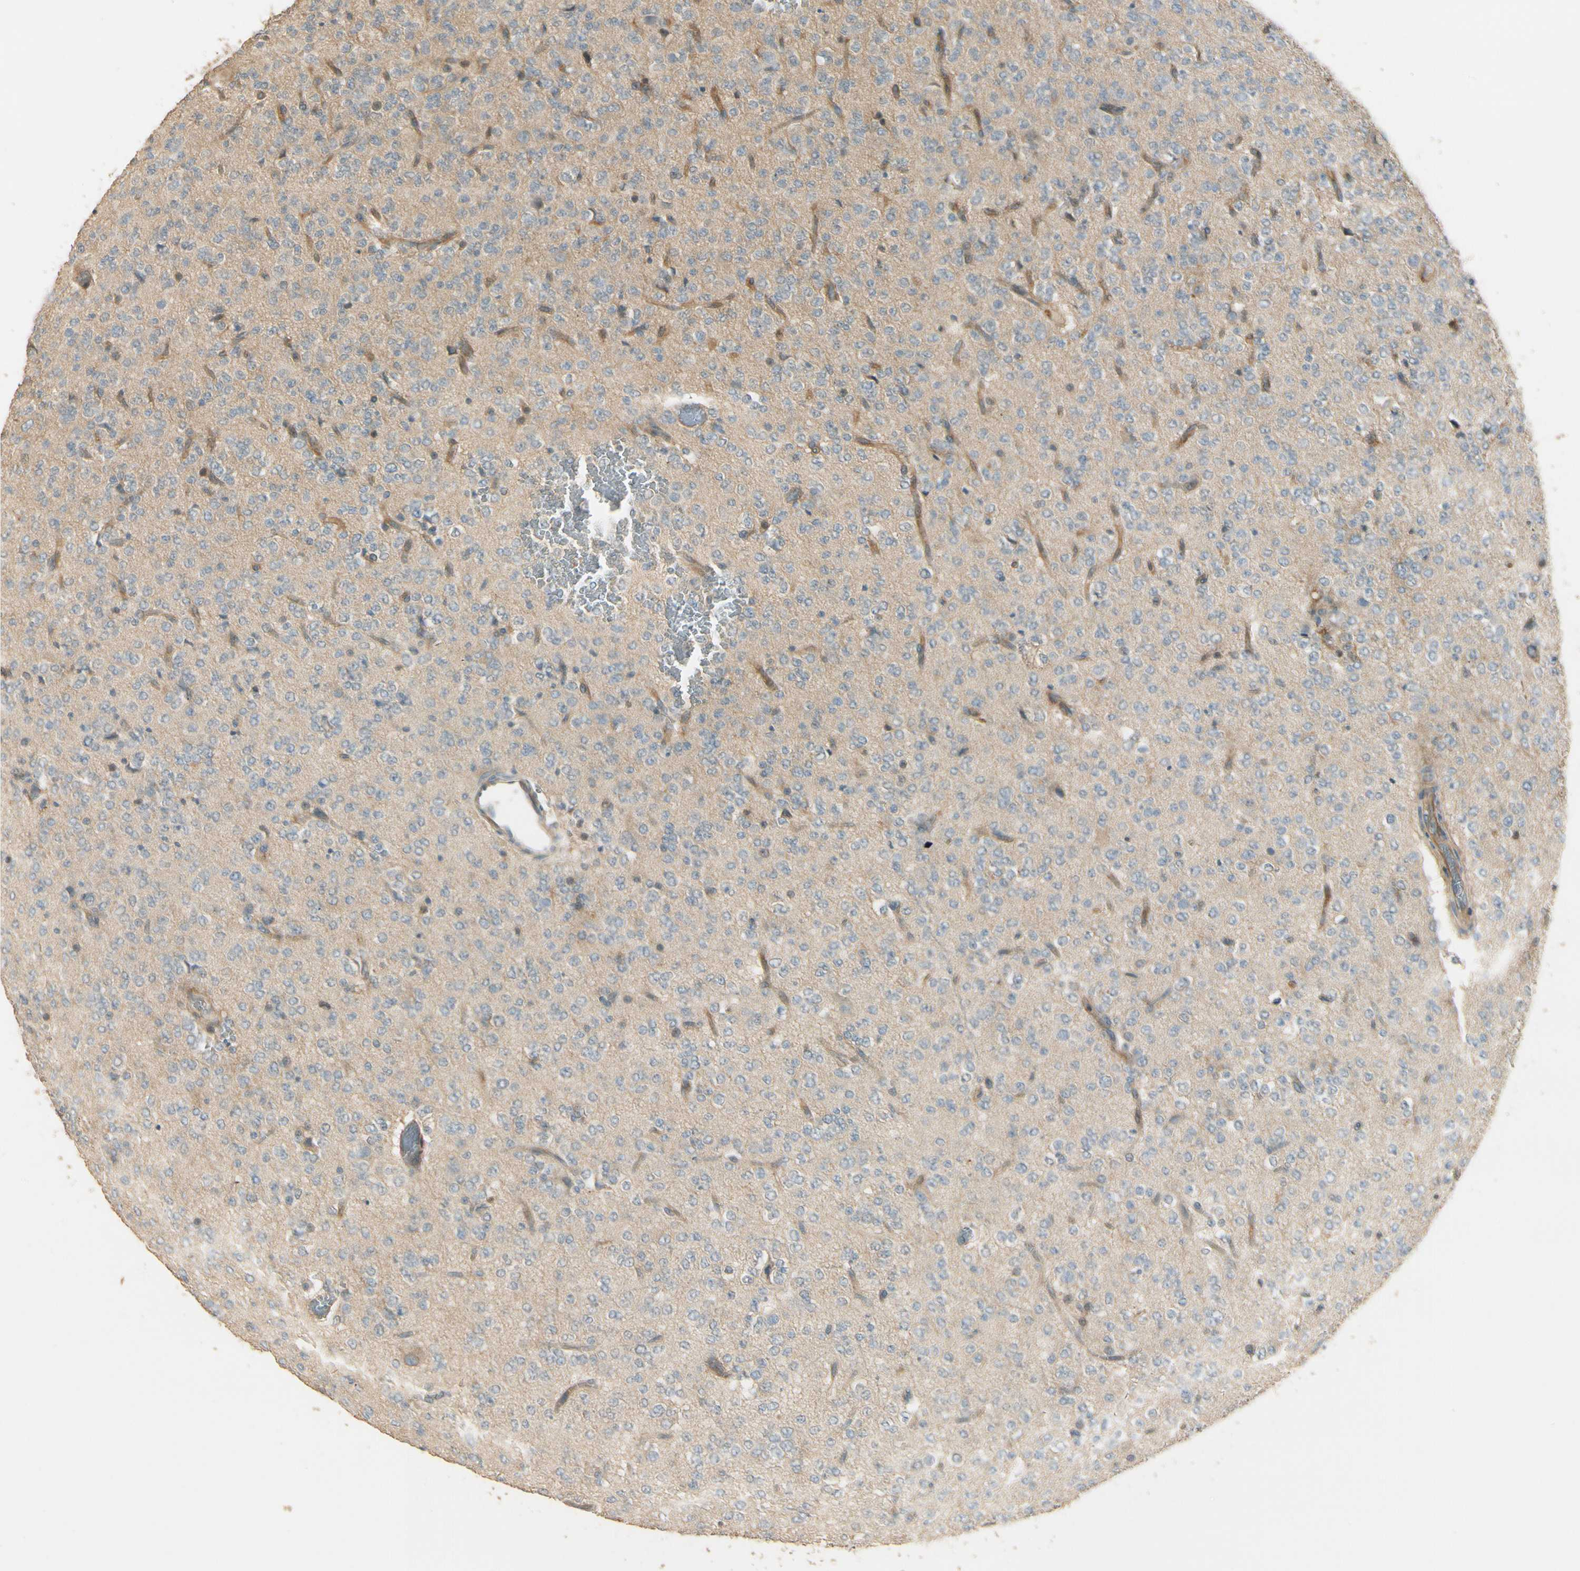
{"staining": {"intensity": "weak", "quantity": "<25%", "location": "cytoplasmic/membranous"}, "tissue": "glioma", "cell_type": "Tumor cells", "image_type": "cancer", "snomed": [{"axis": "morphology", "description": "Glioma, malignant, Low grade"}, {"axis": "topography", "description": "Brain"}], "caption": "Human malignant low-grade glioma stained for a protein using IHC reveals no expression in tumor cells.", "gene": "PLXNA1", "patient": {"sex": "male", "age": 38}}